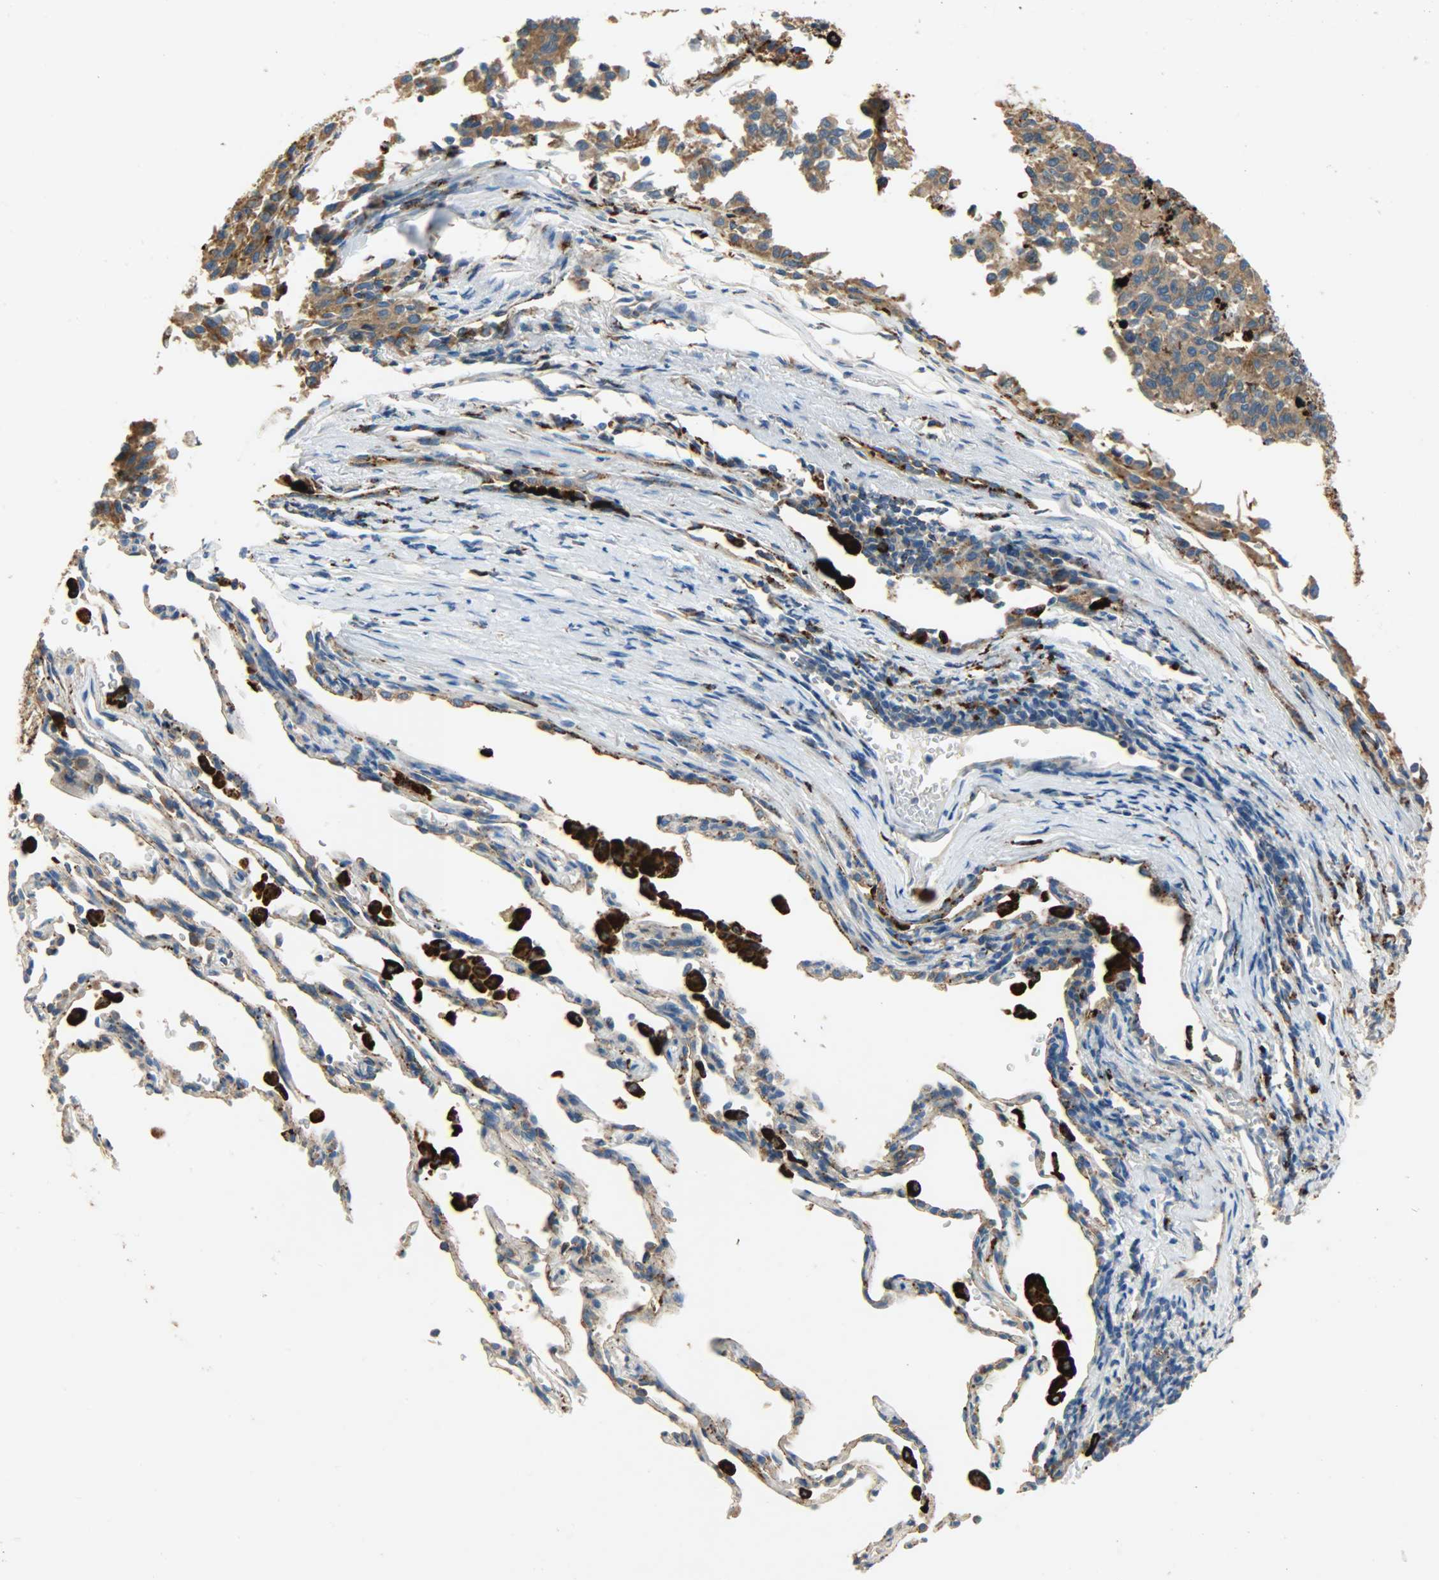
{"staining": {"intensity": "moderate", "quantity": ">75%", "location": "cytoplasmic/membranous"}, "tissue": "melanoma", "cell_type": "Tumor cells", "image_type": "cancer", "snomed": [{"axis": "morphology", "description": "Malignant melanoma, Metastatic site"}, {"axis": "topography", "description": "Lung"}], "caption": "IHC (DAB) staining of malignant melanoma (metastatic site) shows moderate cytoplasmic/membranous protein expression in about >75% of tumor cells. The staining is performed using DAB (3,3'-diaminobenzidine) brown chromogen to label protein expression. The nuclei are counter-stained blue using hematoxylin.", "gene": "ASAH1", "patient": {"sex": "male", "age": 64}}